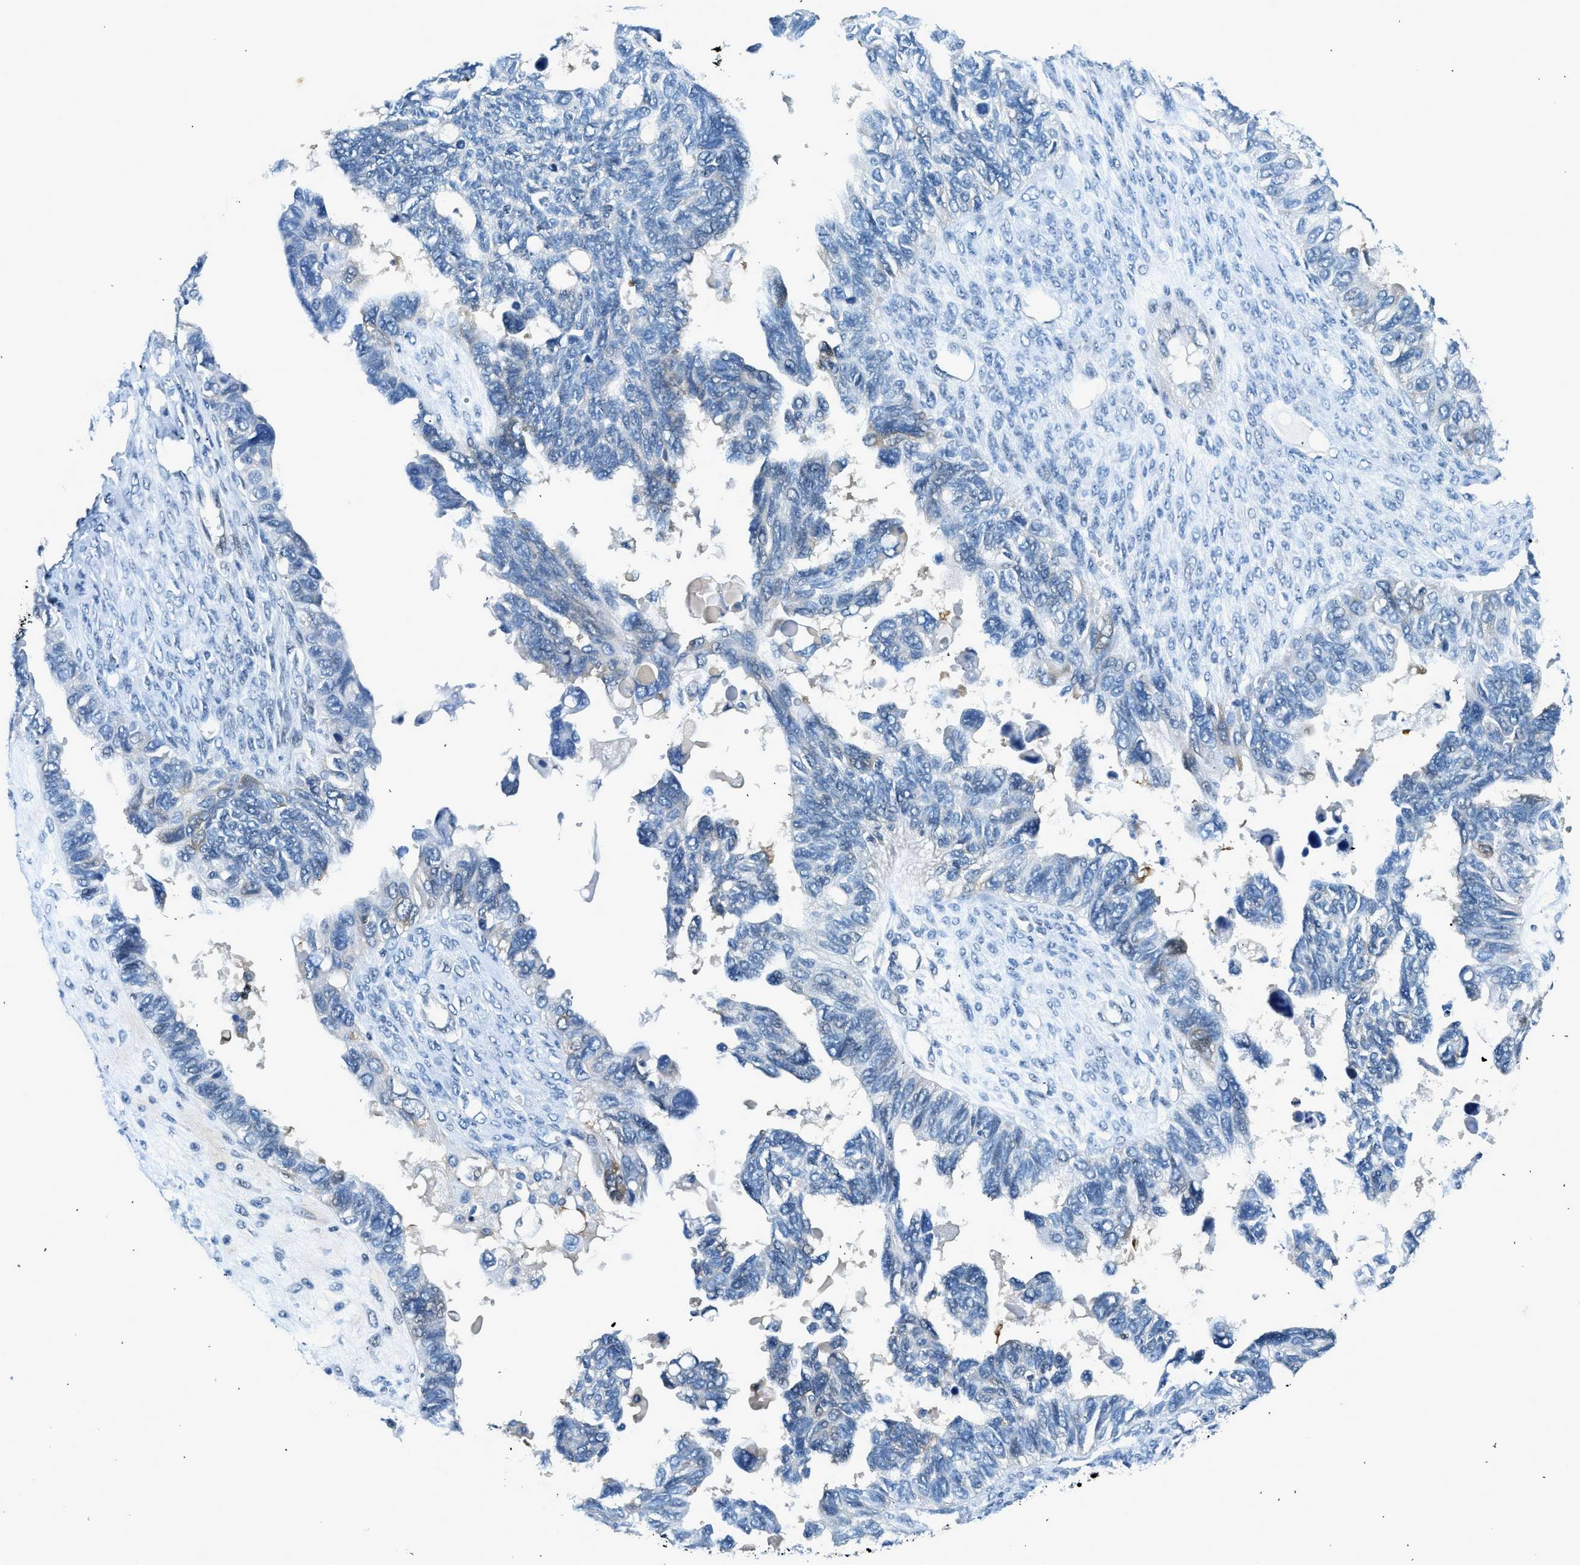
{"staining": {"intensity": "negative", "quantity": "none", "location": "none"}, "tissue": "ovarian cancer", "cell_type": "Tumor cells", "image_type": "cancer", "snomed": [{"axis": "morphology", "description": "Cystadenocarcinoma, serous, NOS"}, {"axis": "topography", "description": "Ovary"}], "caption": "Image shows no protein staining in tumor cells of serous cystadenocarcinoma (ovarian) tissue.", "gene": "LMLN", "patient": {"sex": "female", "age": 79}}